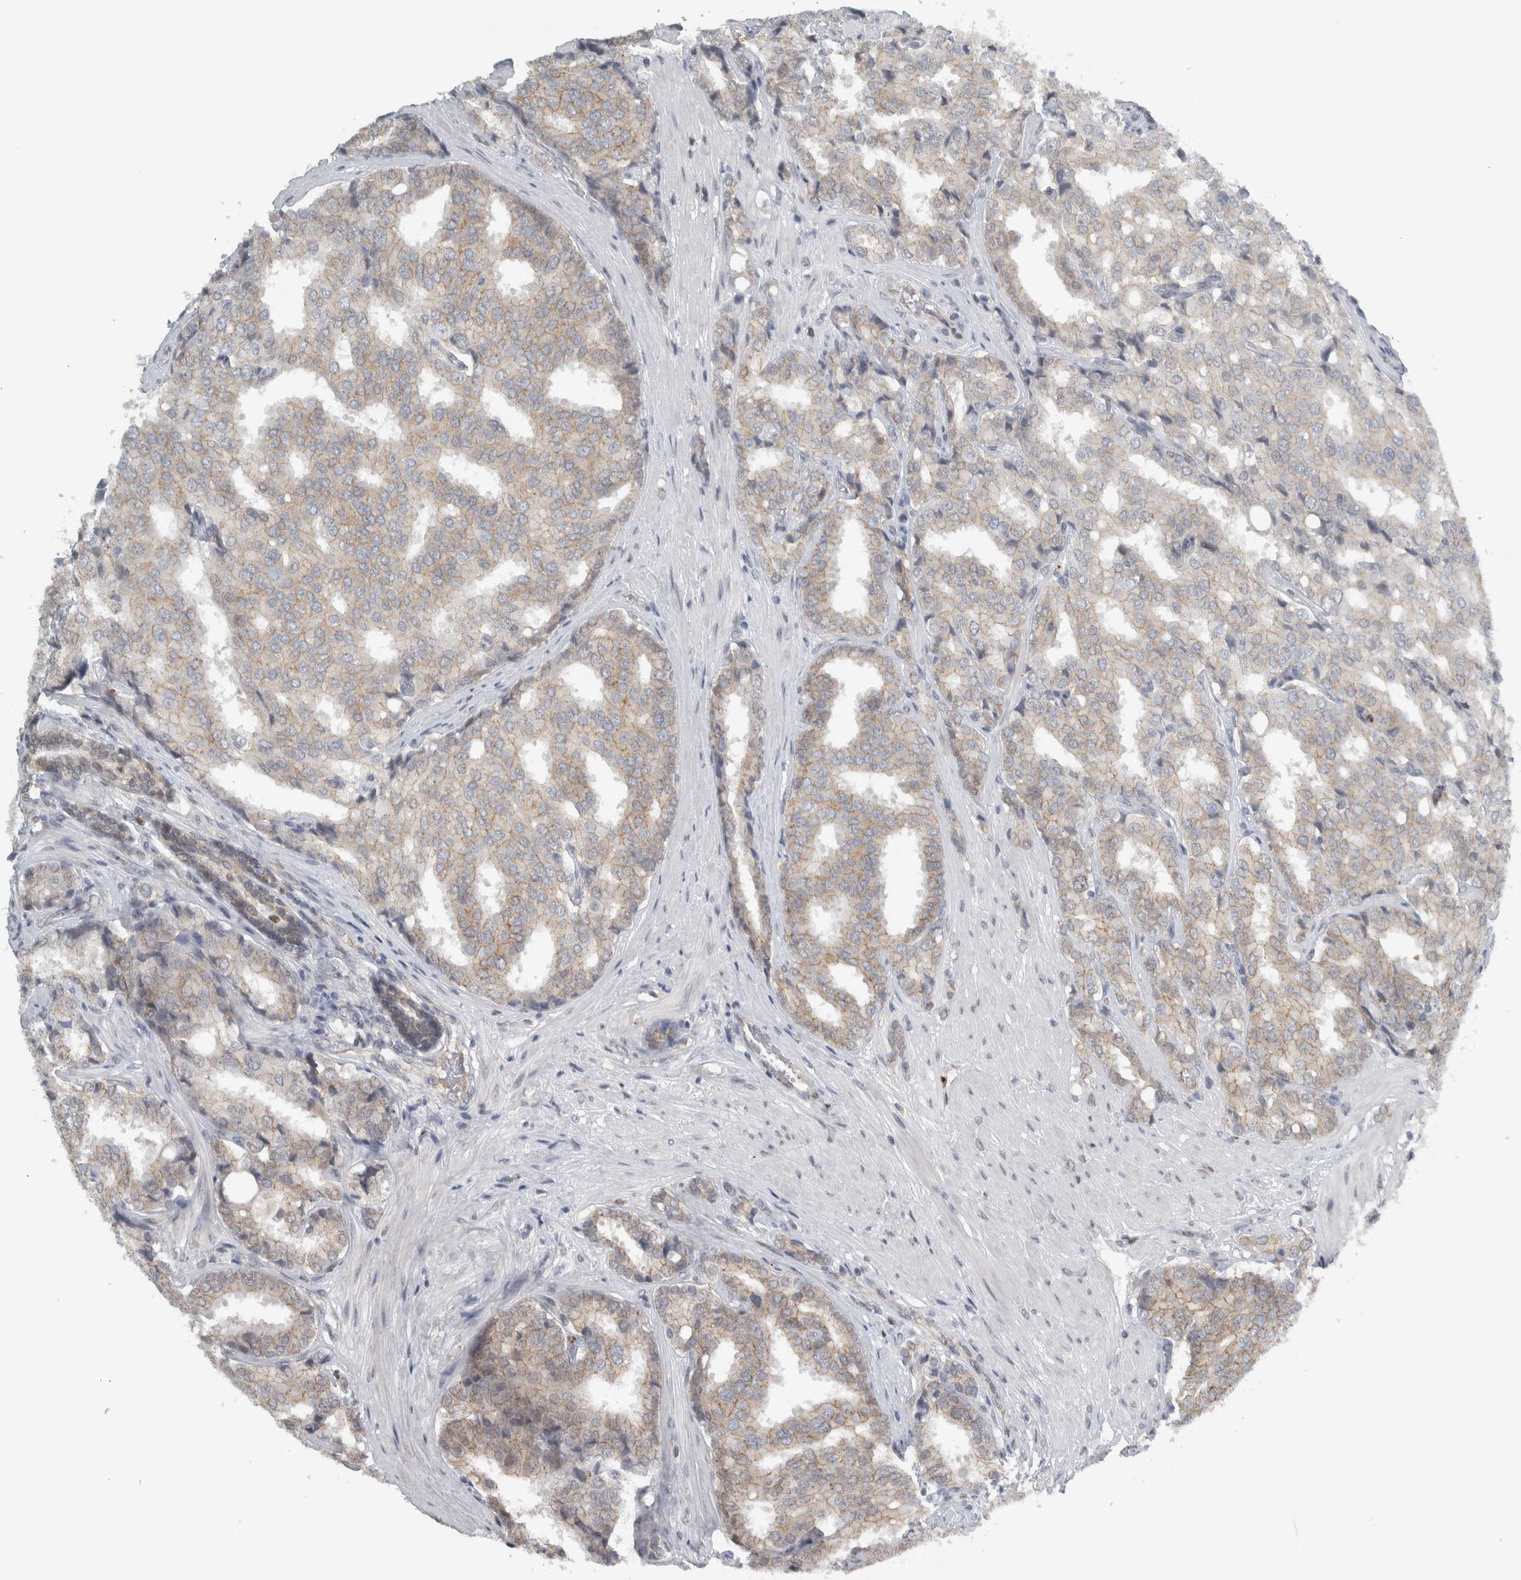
{"staining": {"intensity": "weak", "quantity": "25%-75%", "location": "cytoplasmic/membranous"}, "tissue": "prostate cancer", "cell_type": "Tumor cells", "image_type": "cancer", "snomed": [{"axis": "morphology", "description": "Adenocarcinoma, High grade"}, {"axis": "topography", "description": "Prostate"}], "caption": "Immunohistochemistry image of human high-grade adenocarcinoma (prostate) stained for a protein (brown), which shows low levels of weak cytoplasmic/membranous staining in approximately 25%-75% of tumor cells.", "gene": "ADPRM", "patient": {"sex": "male", "age": 50}}